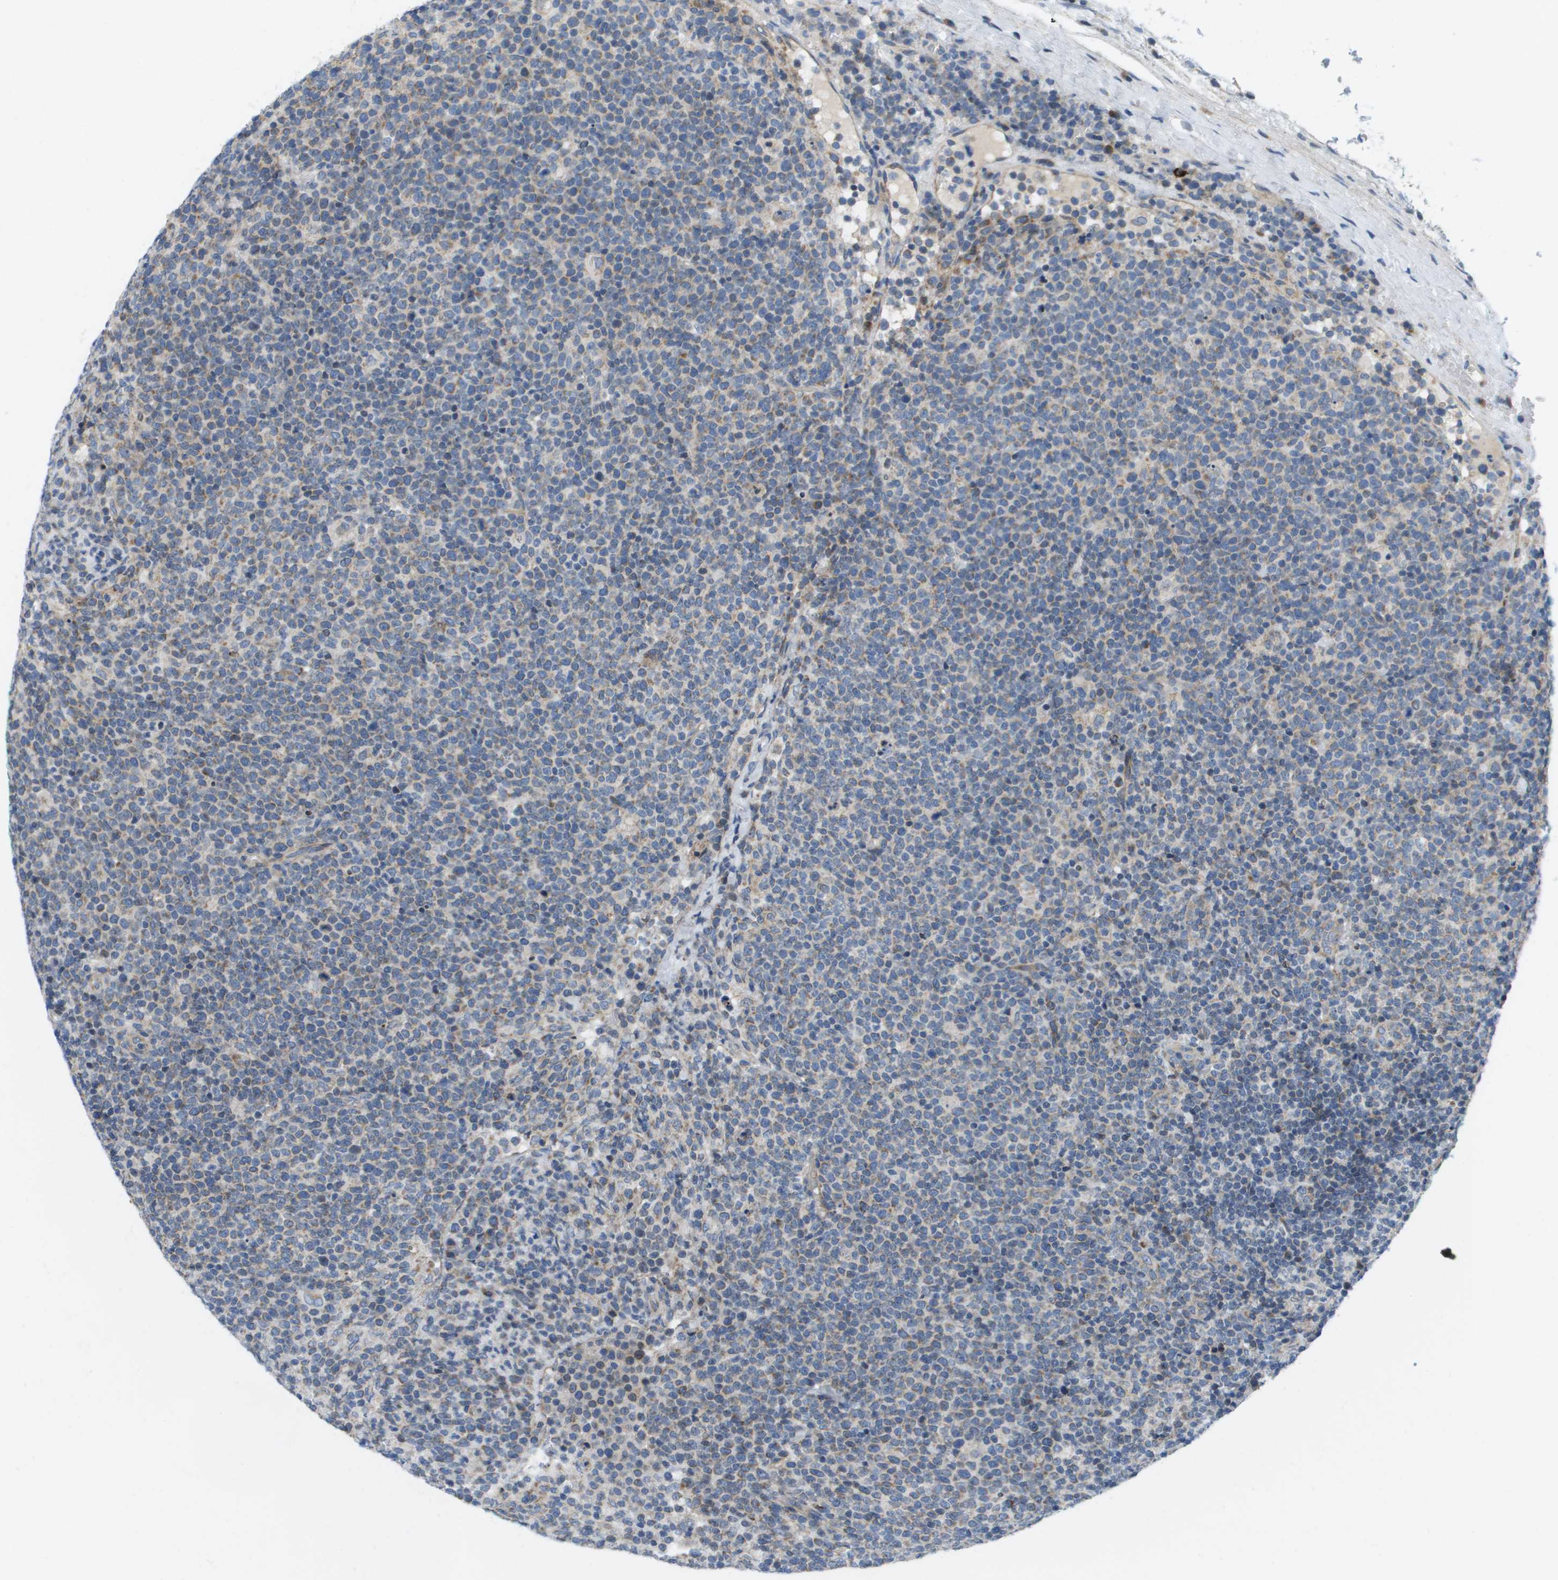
{"staining": {"intensity": "weak", "quantity": "<25%", "location": "cytoplasmic/membranous"}, "tissue": "lymphoma", "cell_type": "Tumor cells", "image_type": "cancer", "snomed": [{"axis": "morphology", "description": "Malignant lymphoma, non-Hodgkin's type, High grade"}, {"axis": "topography", "description": "Lymph node"}], "caption": "A high-resolution photomicrograph shows immunohistochemistry staining of malignant lymphoma, non-Hodgkin's type (high-grade), which displays no significant expression in tumor cells. The staining was performed using DAB to visualize the protein expression in brown, while the nuclei were stained in blue with hematoxylin (Magnification: 20x).", "gene": "KRT23", "patient": {"sex": "male", "age": 61}}